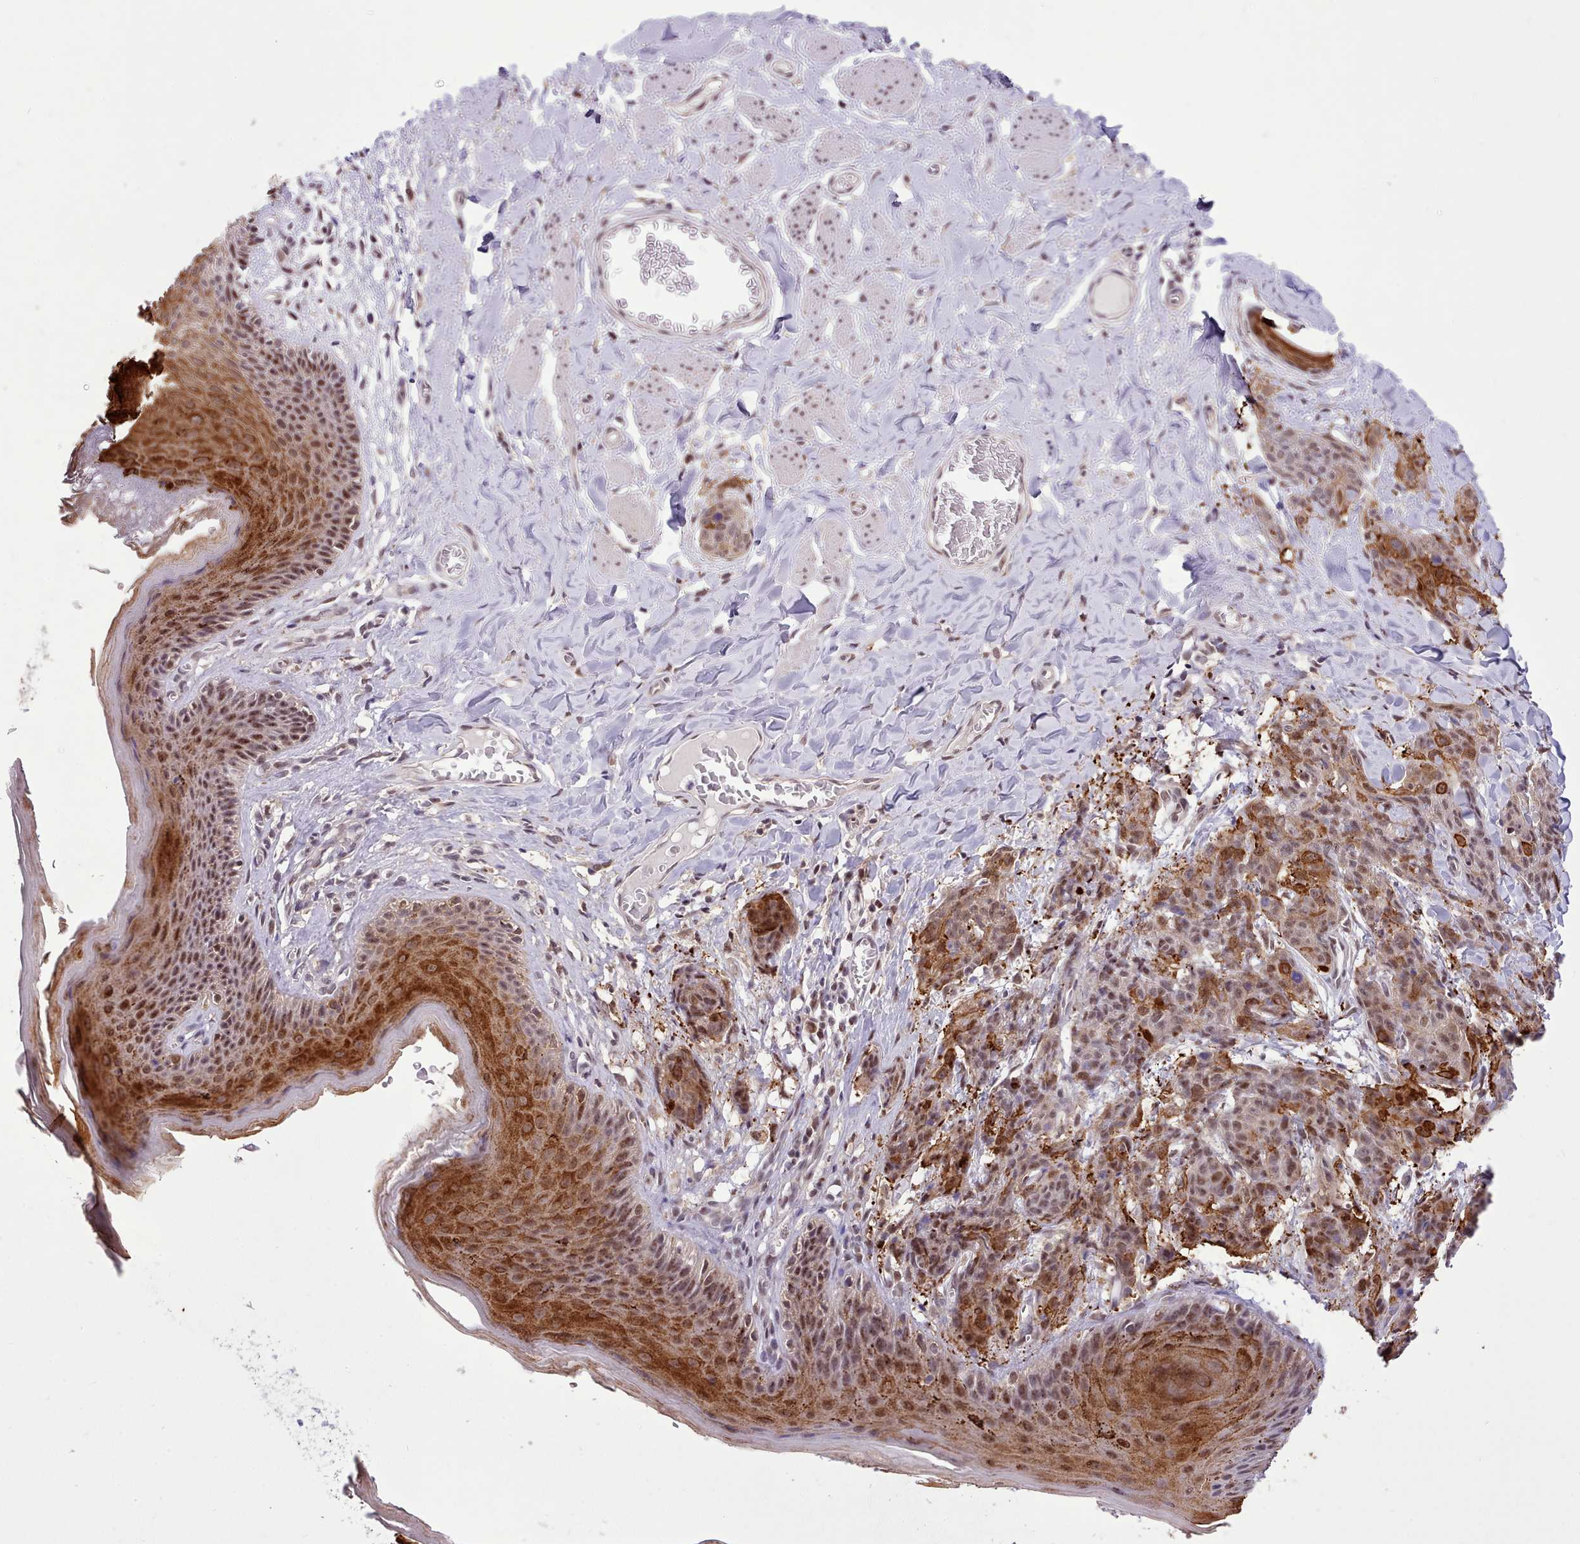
{"staining": {"intensity": "moderate", "quantity": ">75%", "location": "cytoplasmic/membranous,nuclear"}, "tissue": "skin cancer", "cell_type": "Tumor cells", "image_type": "cancer", "snomed": [{"axis": "morphology", "description": "Squamous cell carcinoma, NOS"}, {"axis": "topography", "description": "Skin"}, {"axis": "topography", "description": "Vulva"}], "caption": "Squamous cell carcinoma (skin) was stained to show a protein in brown. There is medium levels of moderate cytoplasmic/membranous and nuclear positivity in approximately >75% of tumor cells. Using DAB (brown) and hematoxylin (blue) stains, captured at high magnification using brightfield microscopy.", "gene": "HOXB7", "patient": {"sex": "female", "age": 85}}